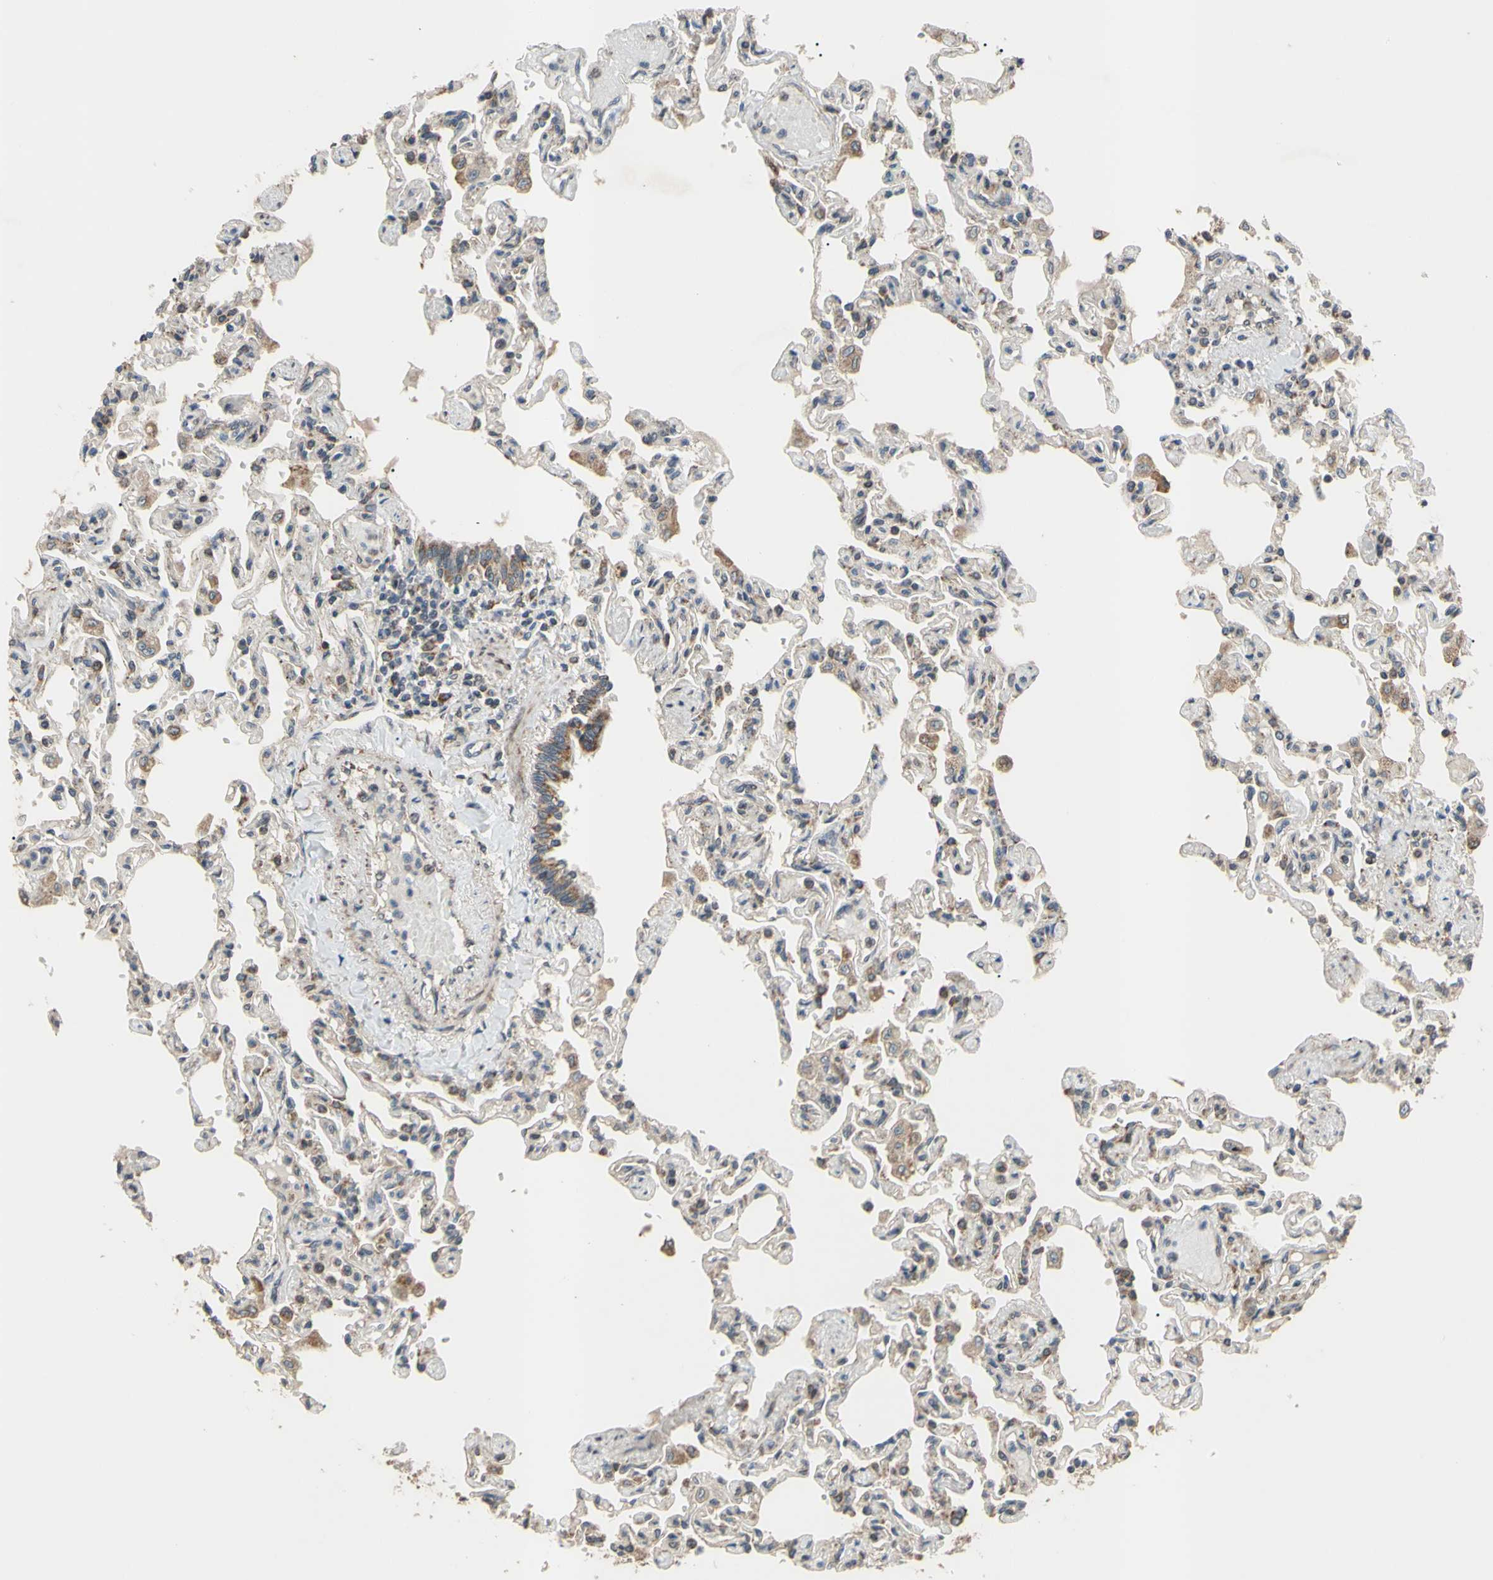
{"staining": {"intensity": "moderate", "quantity": "<25%", "location": "cytoplasmic/membranous"}, "tissue": "lung", "cell_type": "Alveolar cells", "image_type": "normal", "snomed": [{"axis": "morphology", "description": "Normal tissue, NOS"}, {"axis": "topography", "description": "Lung"}], "caption": "Protein expression by immunohistochemistry shows moderate cytoplasmic/membranous staining in about <25% of alveolar cells in benign lung. (Brightfield microscopy of DAB IHC at high magnification).", "gene": "CD164", "patient": {"sex": "male", "age": 21}}